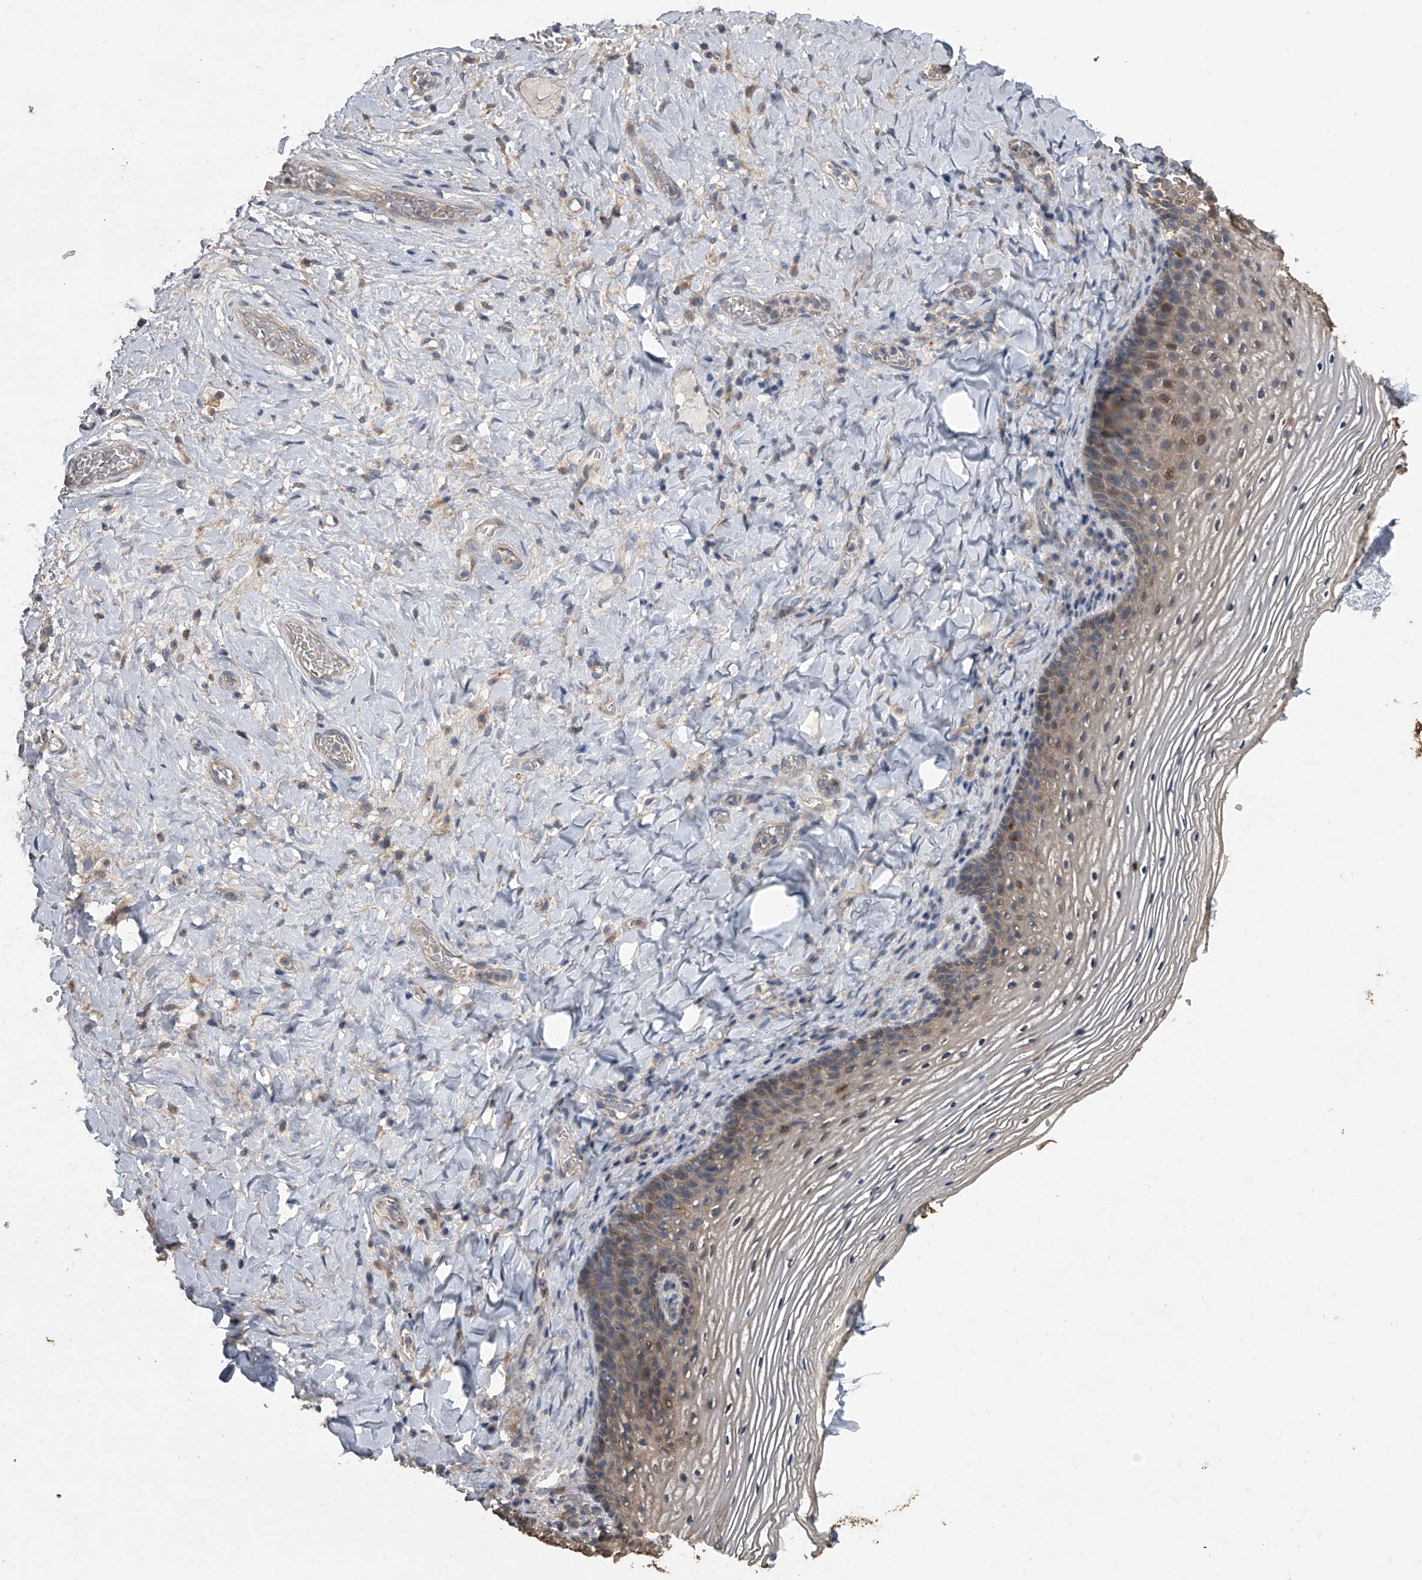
{"staining": {"intensity": "weak", "quantity": "25%-75%", "location": "cytoplasmic/membranous"}, "tissue": "vagina", "cell_type": "Squamous epithelial cells", "image_type": "normal", "snomed": [{"axis": "morphology", "description": "Normal tissue, NOS"}, {"axis": "topography", "description": "Vagina"}], "caption": "Protein staining by immunohistochemistry (IHC) shows weak cytoplasmic/membranous expression in approximately 25%-75% of squamous epithelial cells in benign vagina.", "gene": "DOCK9", "patient": {"sex": "female", "age": 60}}